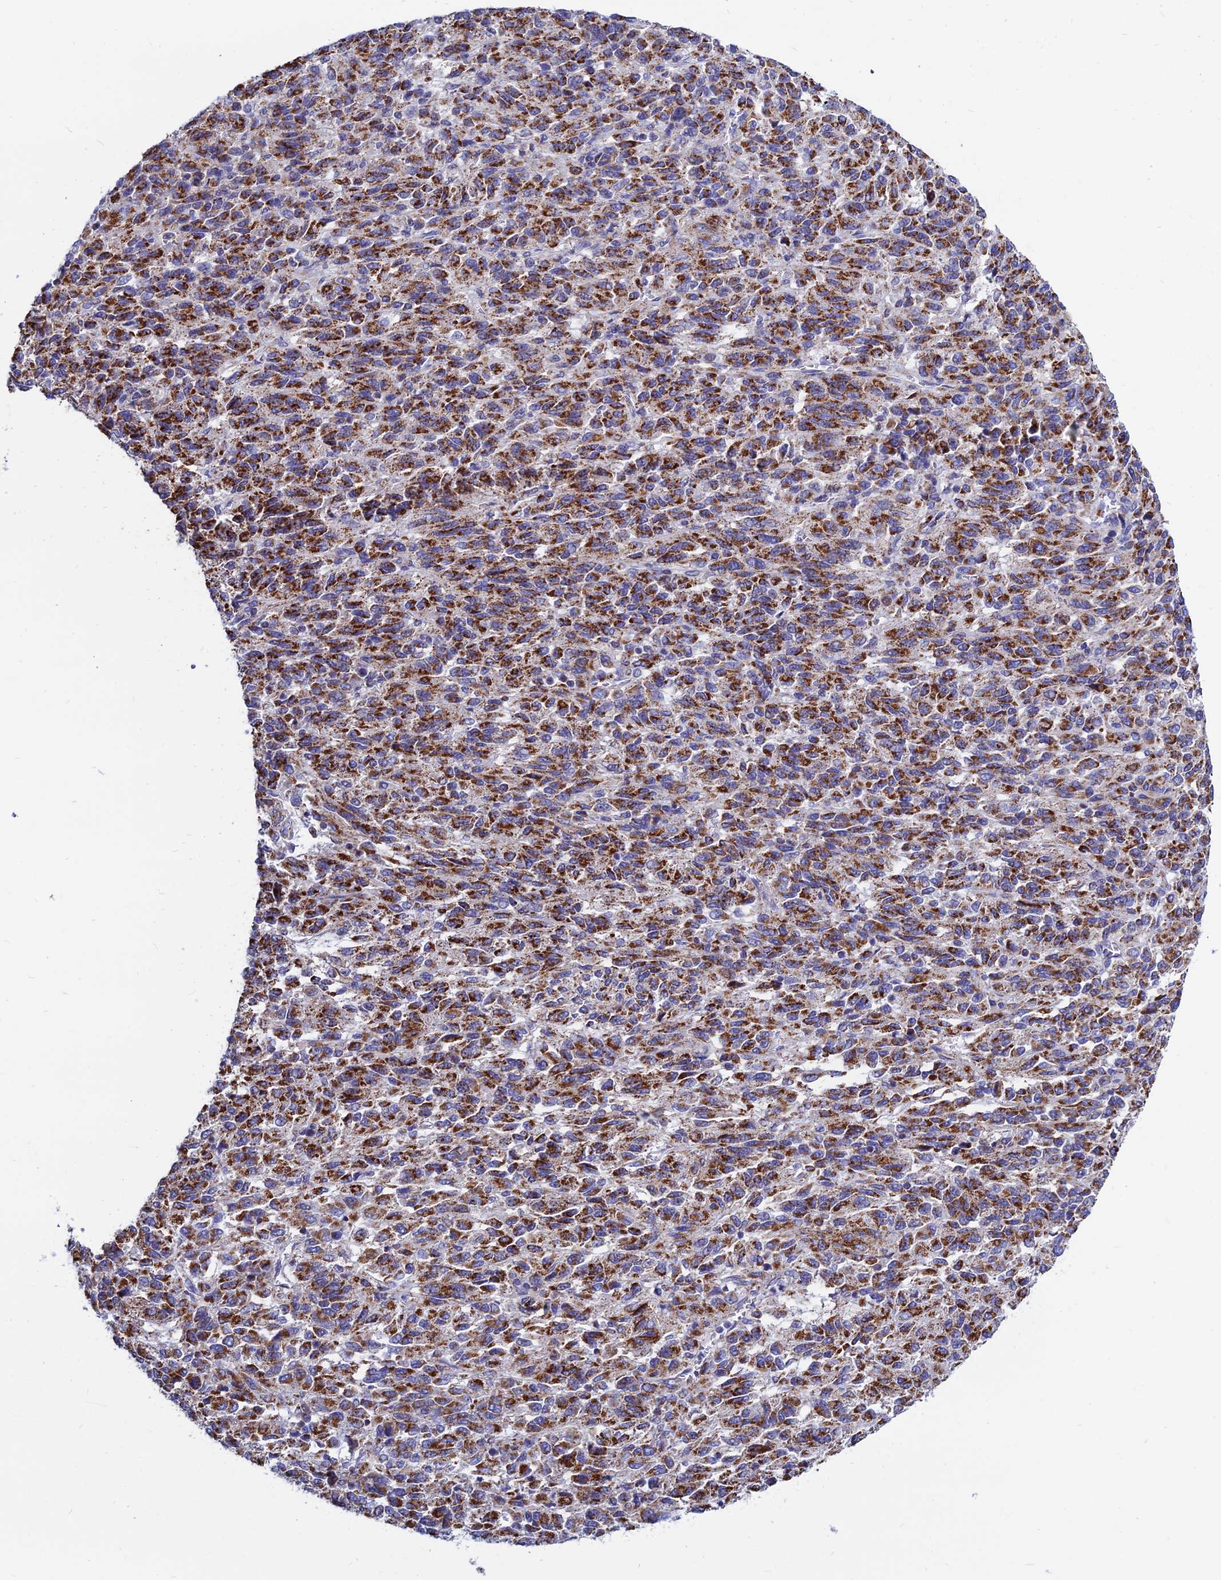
{"staining": {"intensity": "strong", "quantity": ">75%", "location": "cytoplasmic/membranous"}, "tissue": "melanoma", "cell_type": "Tumor cells", "image_type": "cancer", "snomed": [{"axis": "morphology", "description": "Malignant melanoma, Metastatic site"}, {"axis": "topography", "description": "Lung"}], "caption": "Melanoma stained with DAB IHC reveals high levels of strong cytoplasmic/membranous positivity in about >75% of tumor cells. (Stains: DAB in brown, nuclei in blue, Microscopy: brightfield microscopy at high magnification).", "gene": "MGST1", "patient": {"sex": "male", "age": 64}}